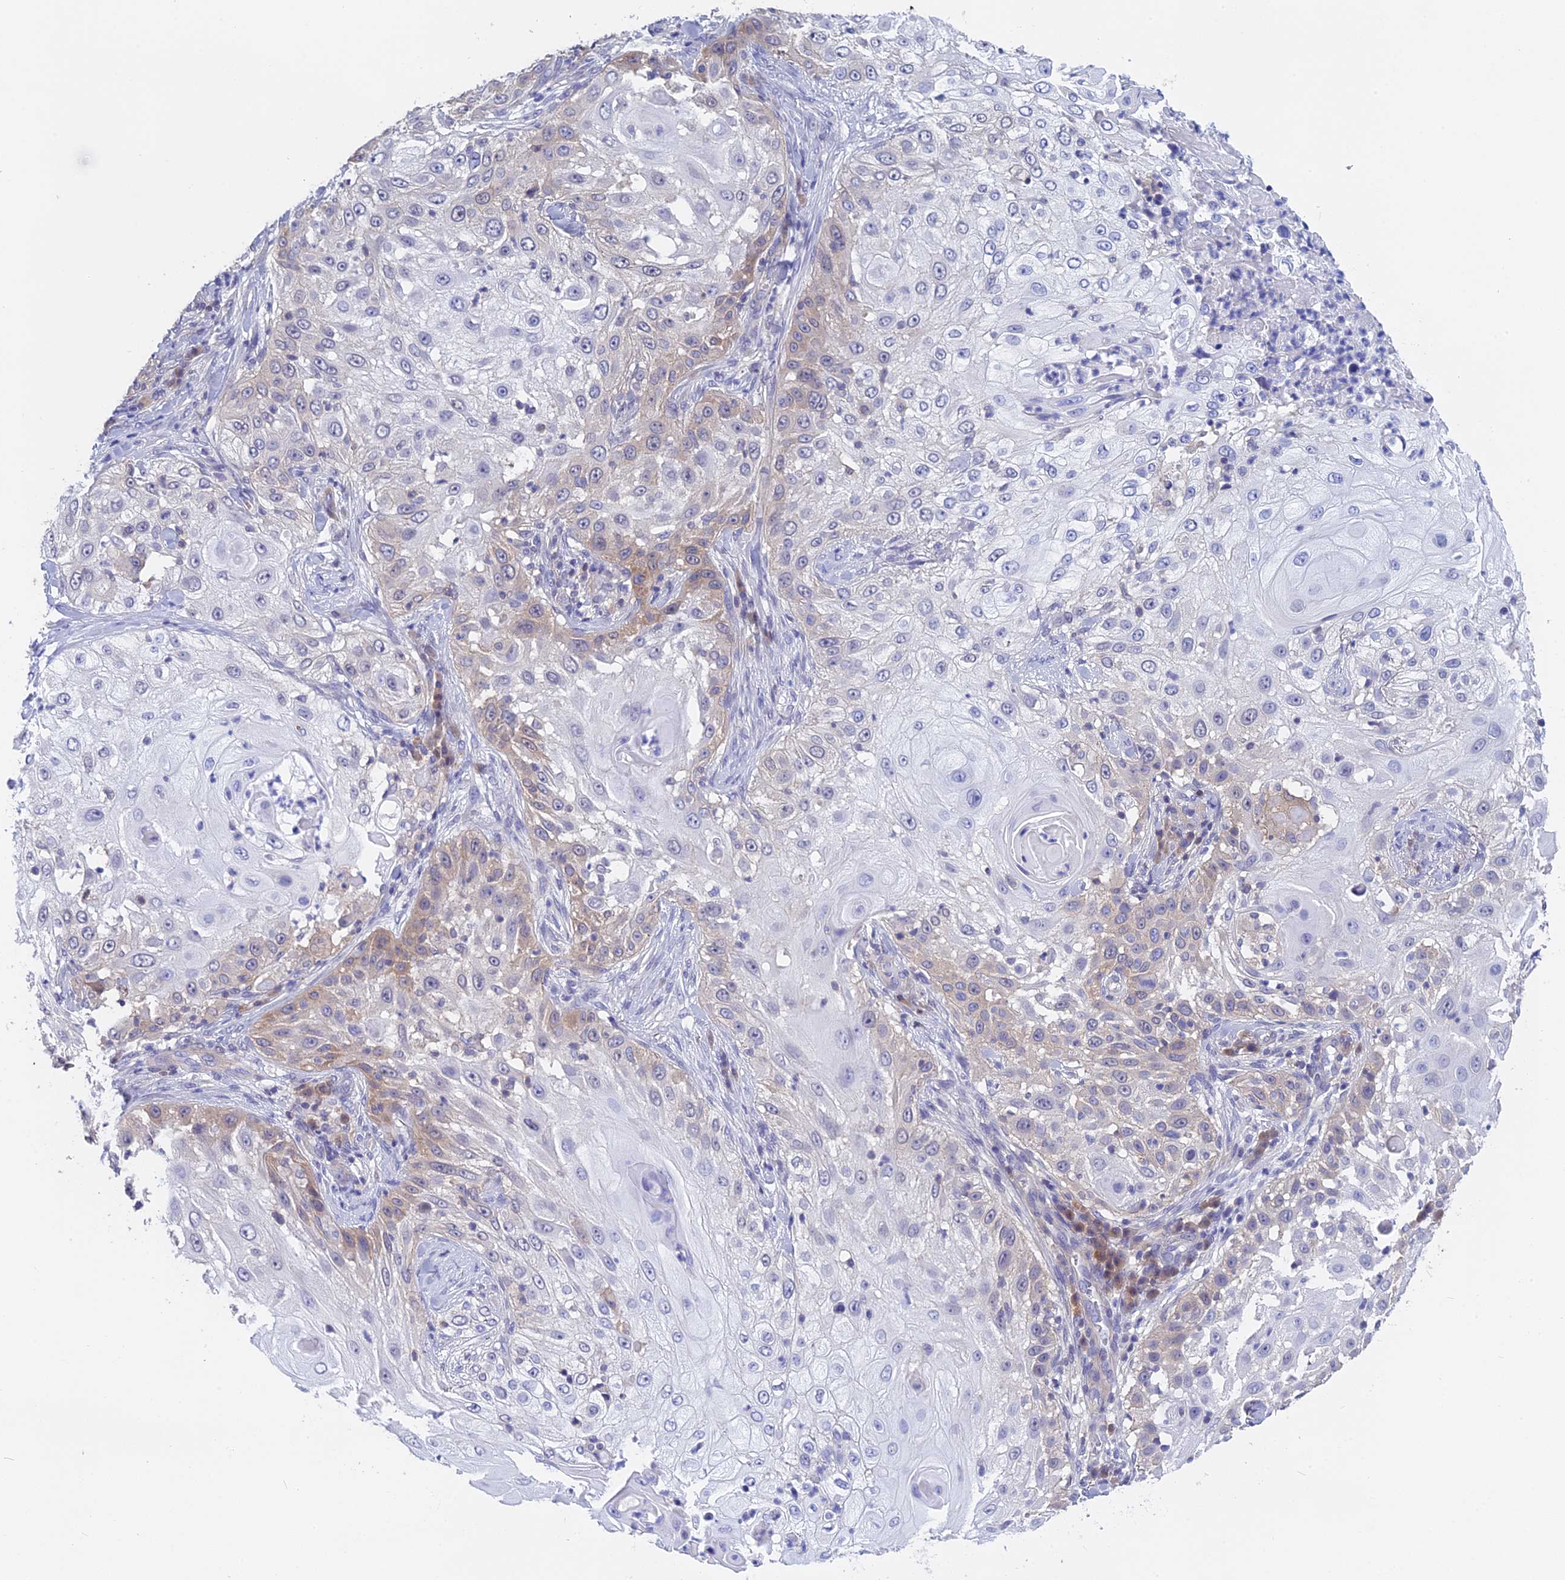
{"staining": {"intensity": "weak", "quantity": "<25%", "location": "cytoplasmic/membranous"}, "tissue": "skin cancer", "cell_type": "Tumor cells", "image_type": "cancer", "snomed": [{"axis": "morphology", "description": "Squamous cell carcinoma, NOS"}, {"axis": "topography", "description": "Skin"}], "caption": "Photomicrograph shows no significant protein staining in tumor cells of skin squamous cell carcinoma. The staining is performed using DAB (3,3'-diaminobenzidine) brown chromogen with nuclei counter-stained in using hematoxylin.", "gene": "STUB1", "patient": {"sex": "female", "age": 44}}